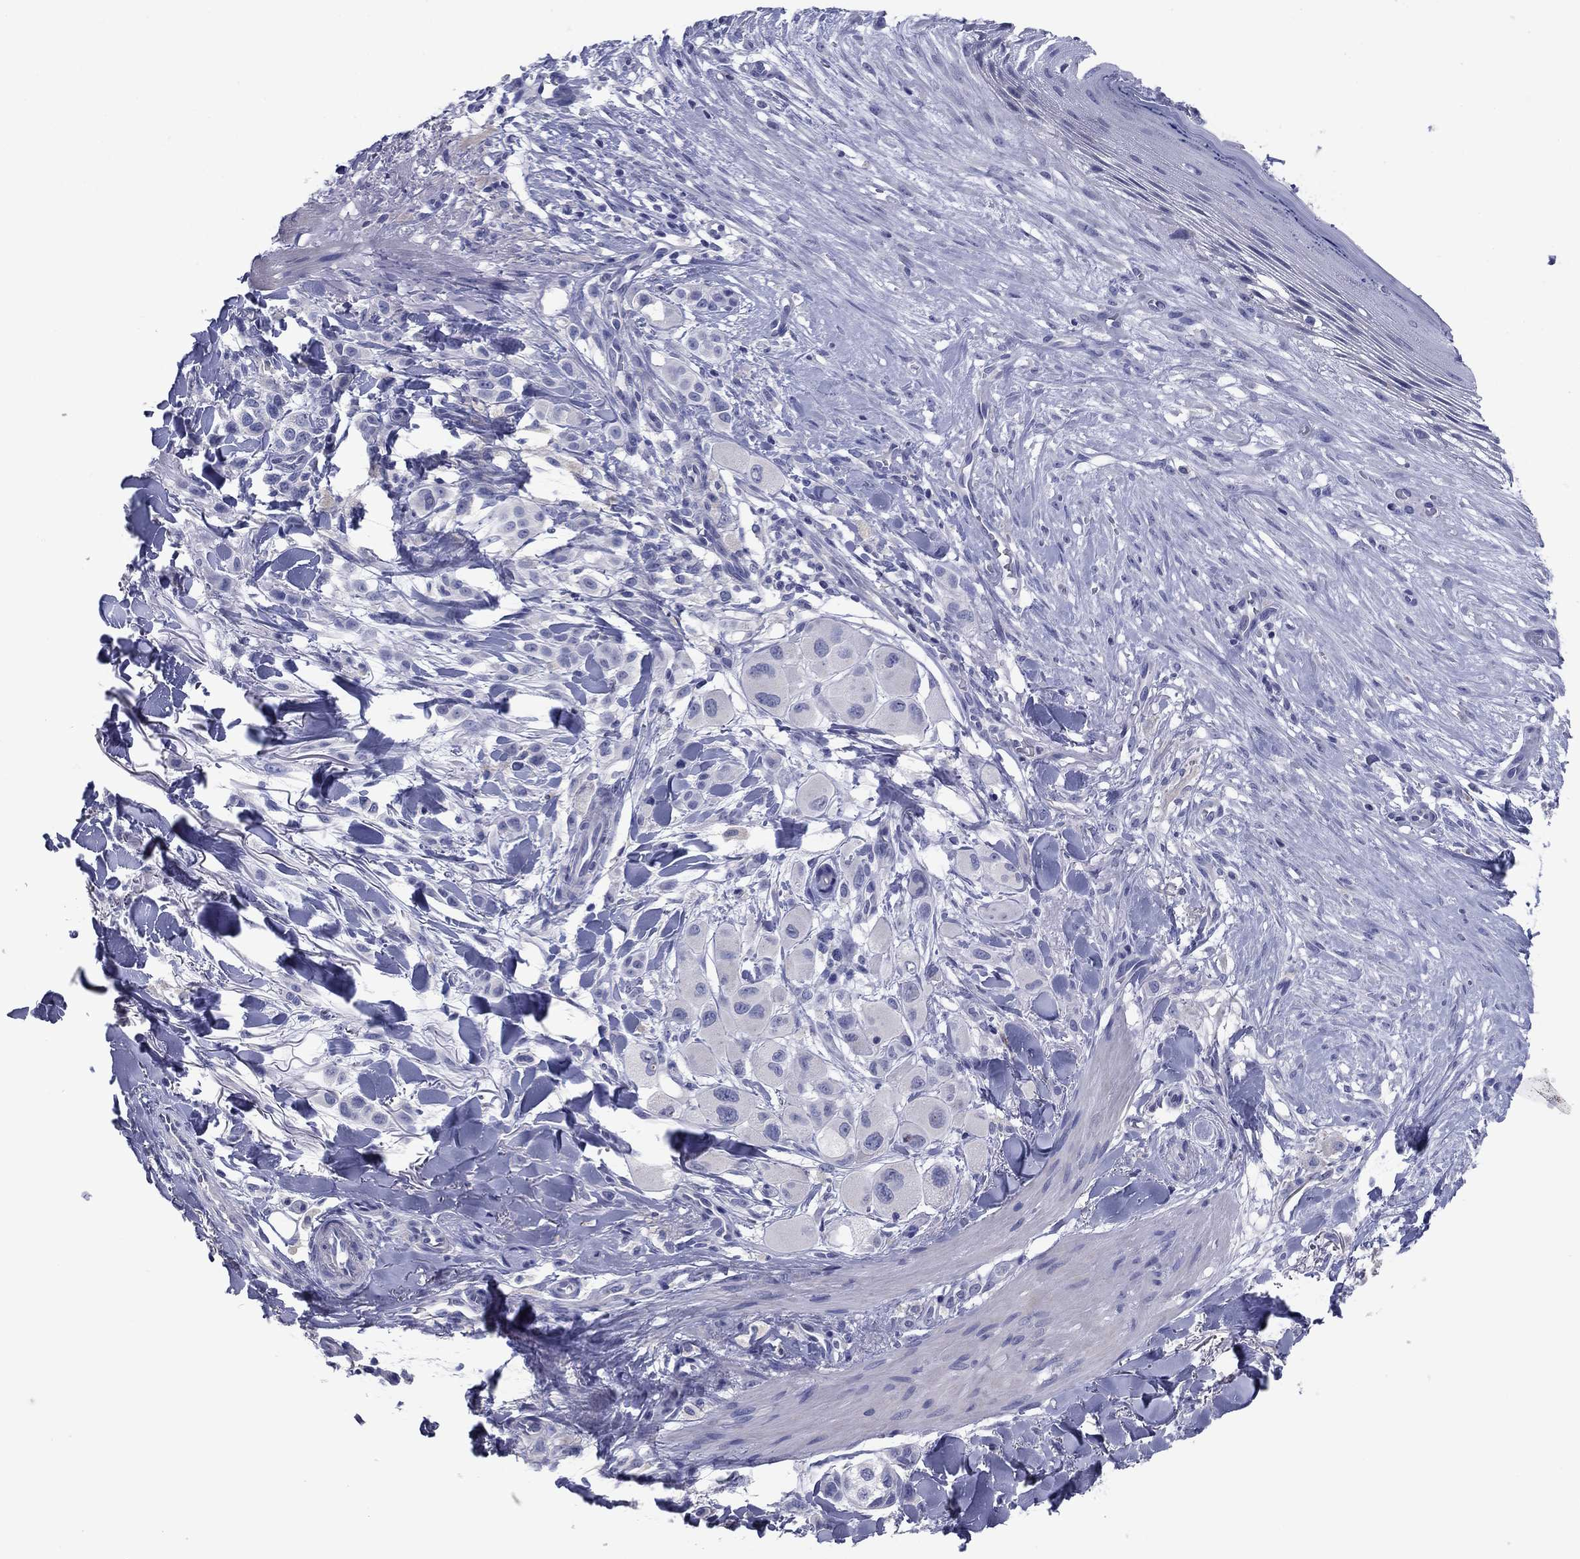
{"staining": {"intensity": "negative", "quantity": "none", "location": "none"}, "tissue": "melanoma", "cell_type": "Tumor cells", "image_type": "cancer", "snomed": [{"axis": "morphology", "description": "Malignant melanoma, NOS"}, {"axis": "topography", "description": "Skin"}], "caption": "Immunohistochemical staining of human malignant melanoma displays no significant expression in tumor cells. (DAB (3,3'-diaminobenzidine) immunohistochemistry with hematoxylin counter stain).", "gene": "GRK7", "patient": {"sex": "male", "age": 57}}